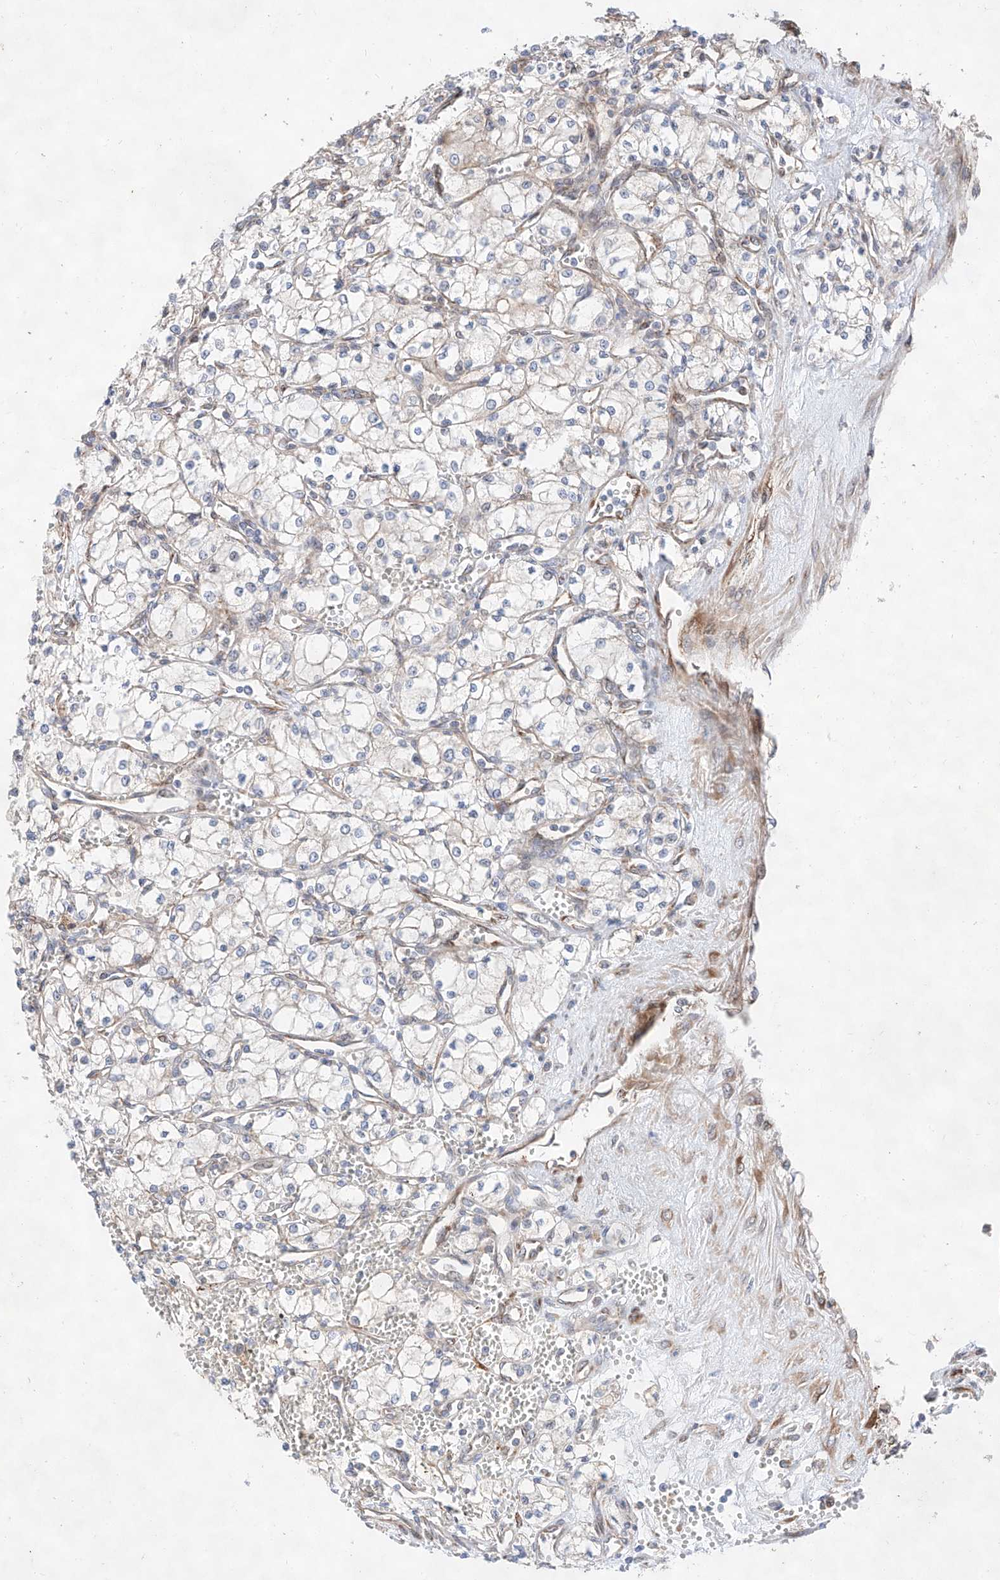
{"staining": {"intensity": "negative", "quantity": "none", "location": "none"}, "tissue": "renal cancer", "cell_type": "Tumor cells", "image_type": "cancer", "snomed": [{"axis": "morphology", "description": "Adenocarcinoma, NOS"}, {"axis": "topography", "description": "Kidney"}], "caption": "Renal adenocarcinoma was stained to show a protein in brown. There is no significant expression in tumor cells. (Stains: DAB (3,3'-diaminobenzidine) immunohistochemistry with hematoxylin counter stain, Microscopy: brightfield microscopy at high magnification).", "gene": "ATP9B", "patient": {"sex": "male", "age": 59}}